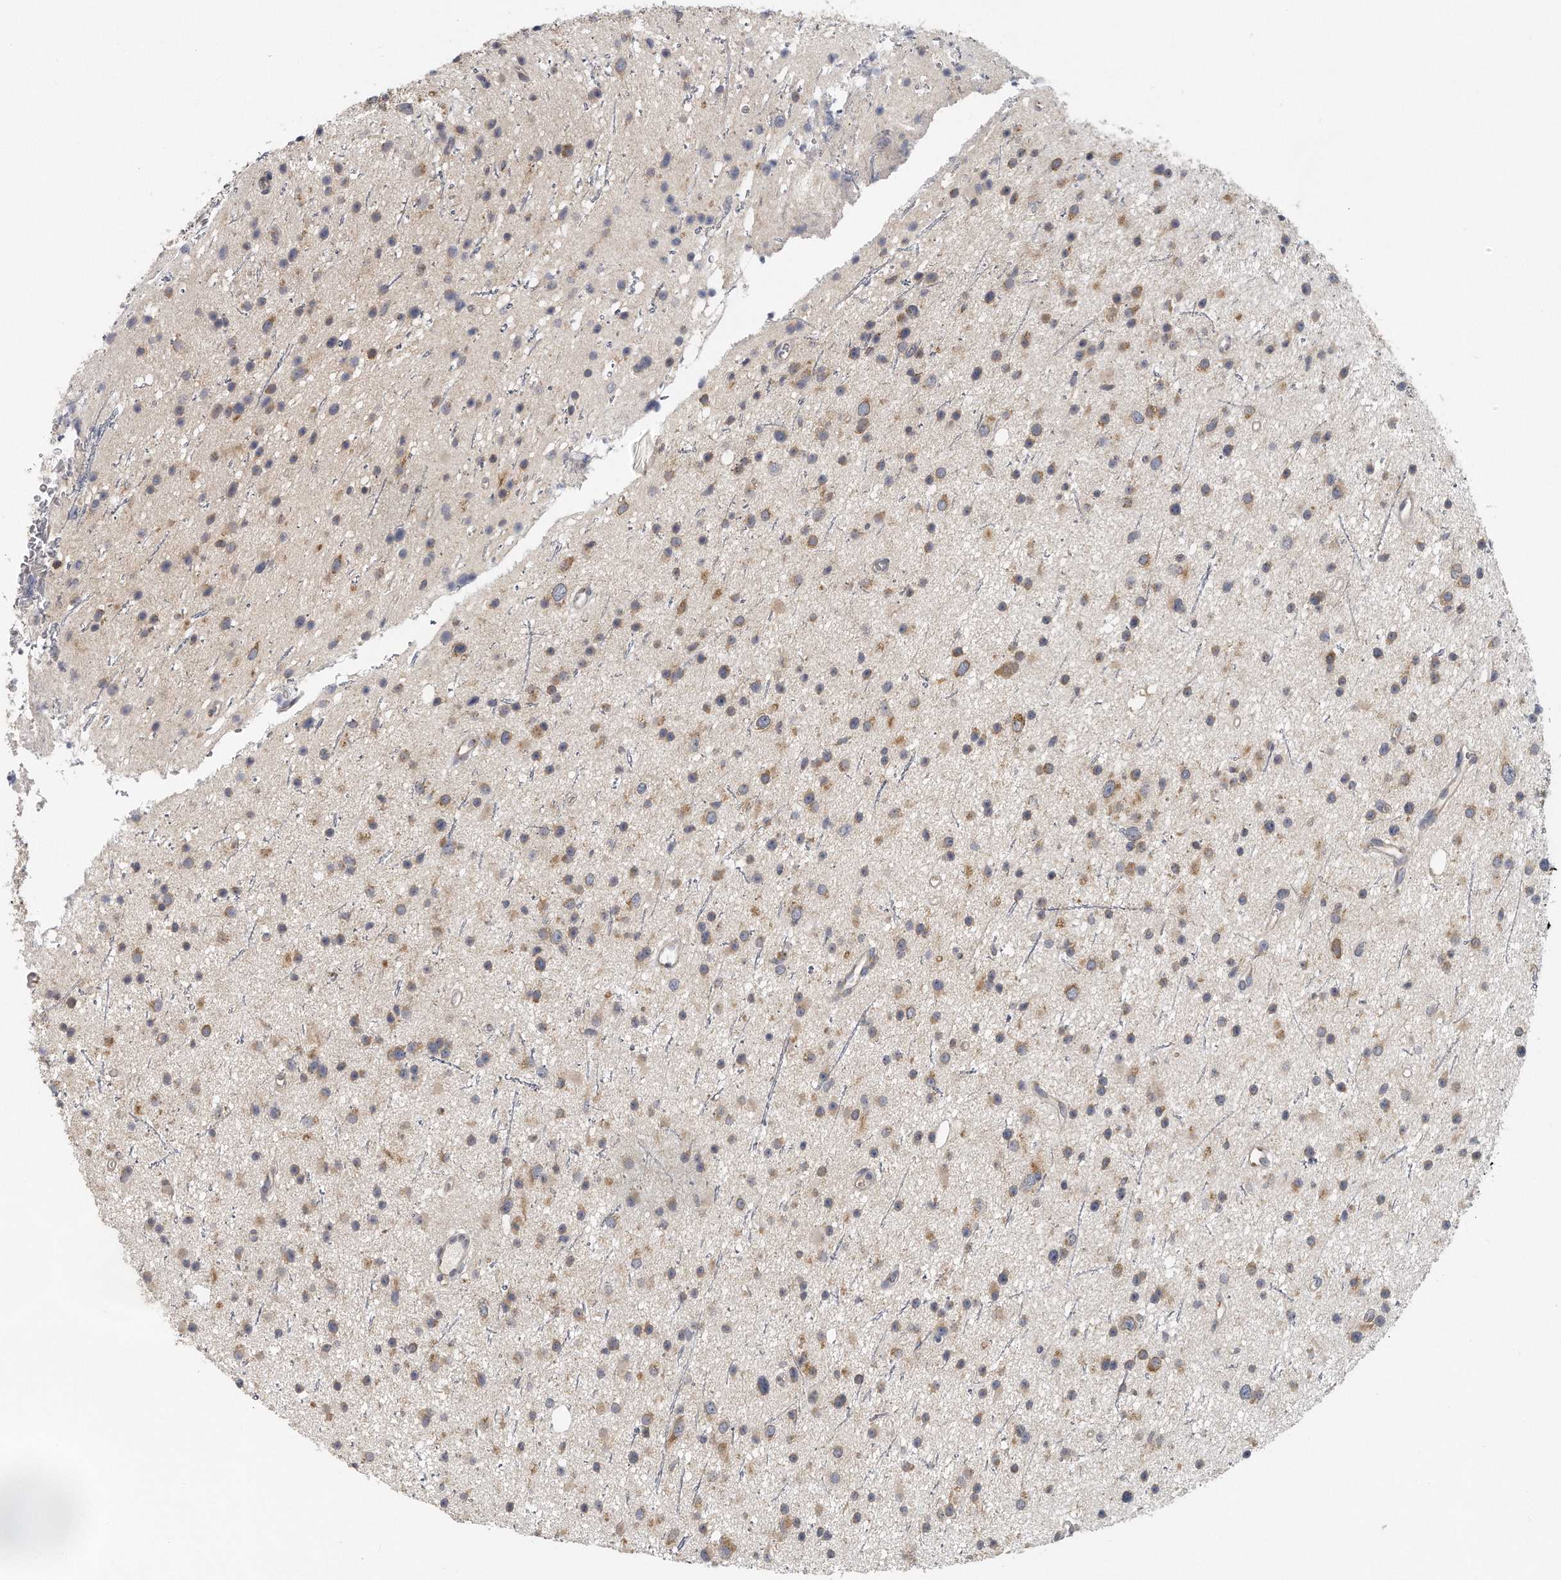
{"staining": {"intensity": "weak", "quantity": ">75%", "location": "cytoplasmic/membranous"}, "tissue": "glioma", "cell_type": "Tumor cells", "image_type": "cancer", "snomed": [{"axis": "morphology", "description": "Glioma, malignant, Low grade"}, {"axis": "topography", "description": "Cerebral cortex"}], "caption": "Brown immunohistochemical staining in human glioma displays weak cytoplasmic/membranous staining in approximately >75% of tumor cells.", "gene": "EIF3I", "patient": {"sex": "female", "age": 39}}